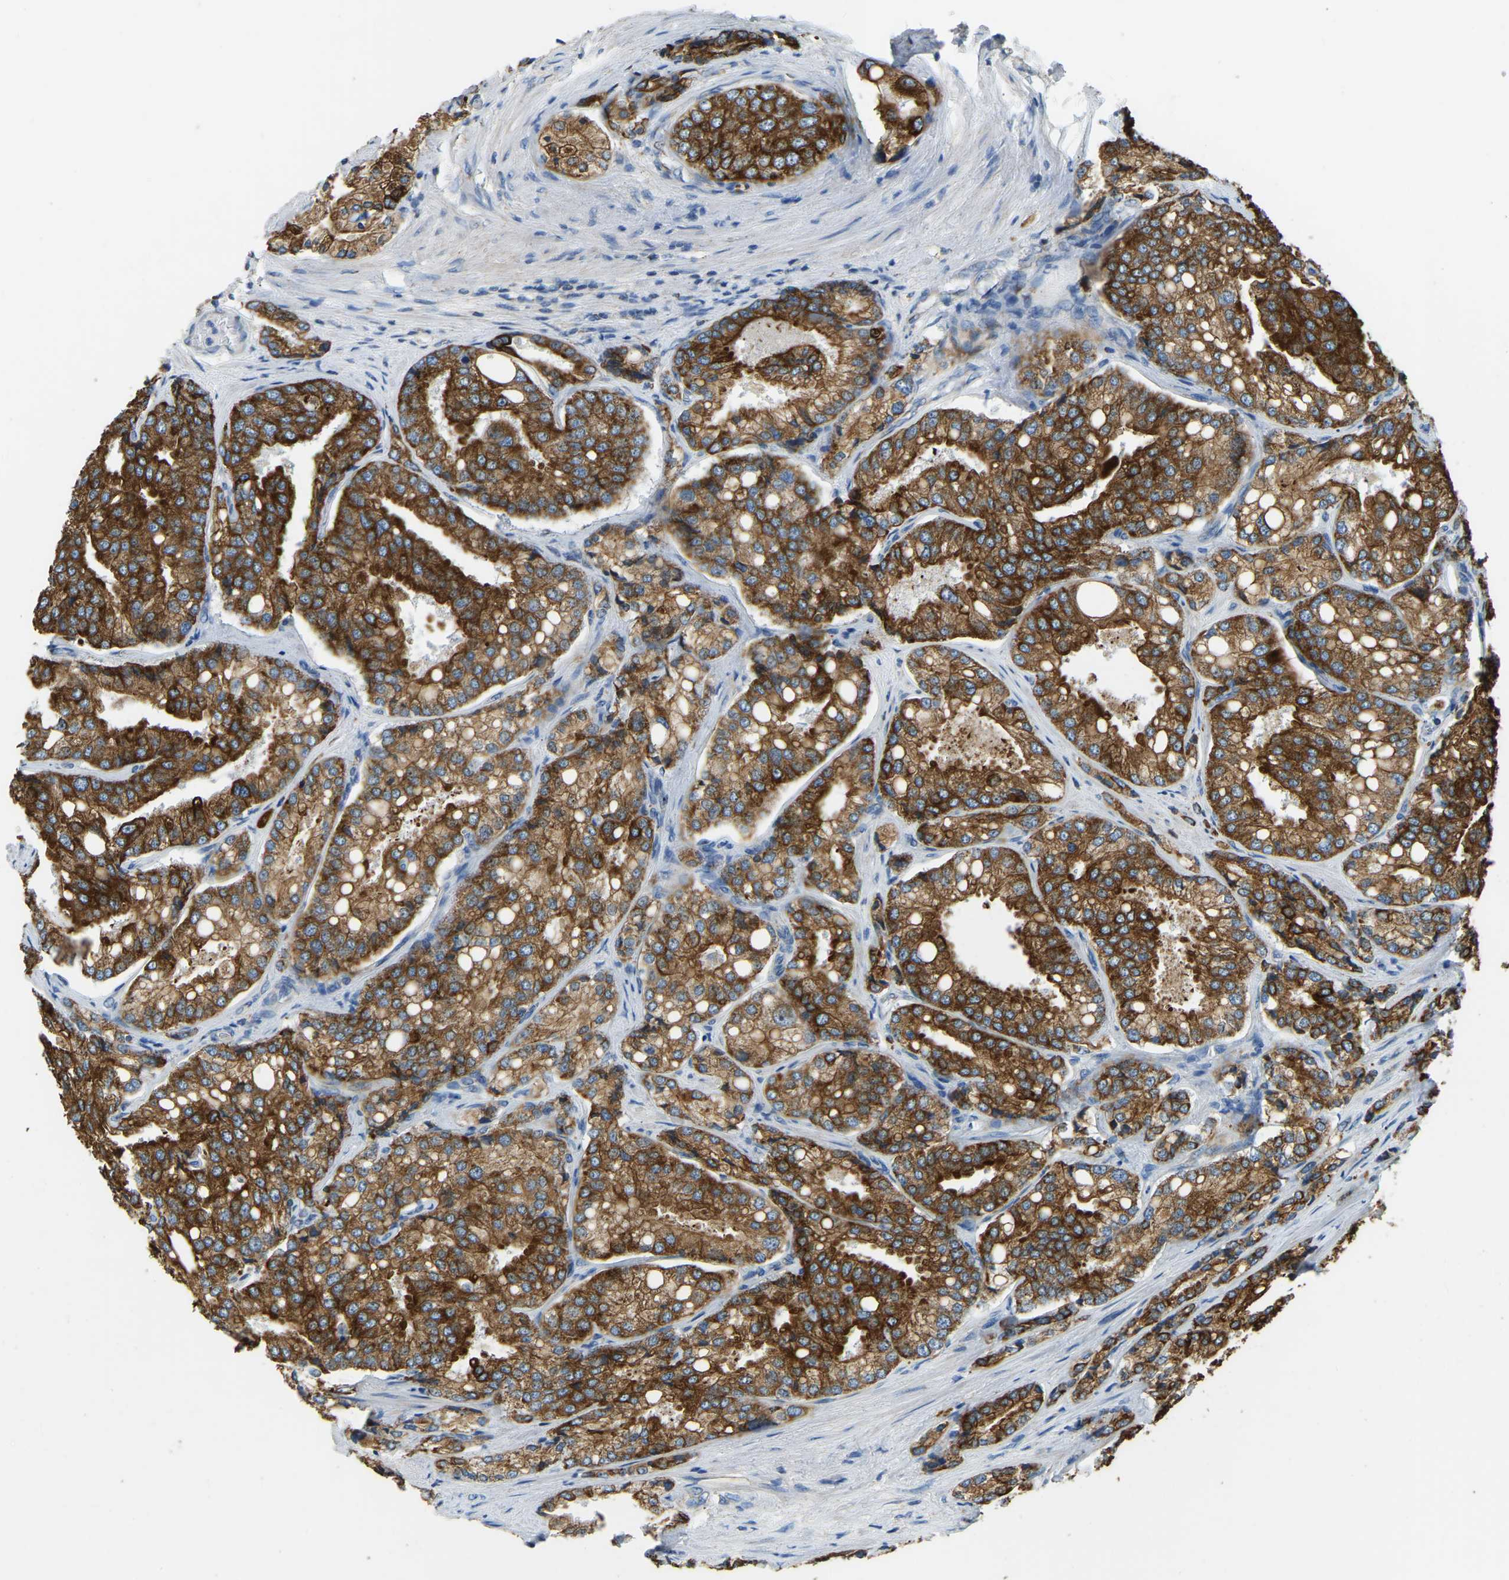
{"staining": {"intensity": "strong", "quantity": ">75%", "location": "cytoplasmic/membranous"}, "tissue": "prostate cancer", "cell_type": "Tumor cells", "image_type": "cancer", "snomed": [{"axis": "morphology", "description": "Adenocarcinoma, High grade"}, {"axis": "topography", "description": "Prostate"}], "caption": "Protein expression analysis of human prostate high-grade adenocarcinoma reveals strong cytoplasmic/membranous staining in approximately >75% of tumor cells.", "gene": "ZNF200", "patient": {"sex": "male", "age": 50}}